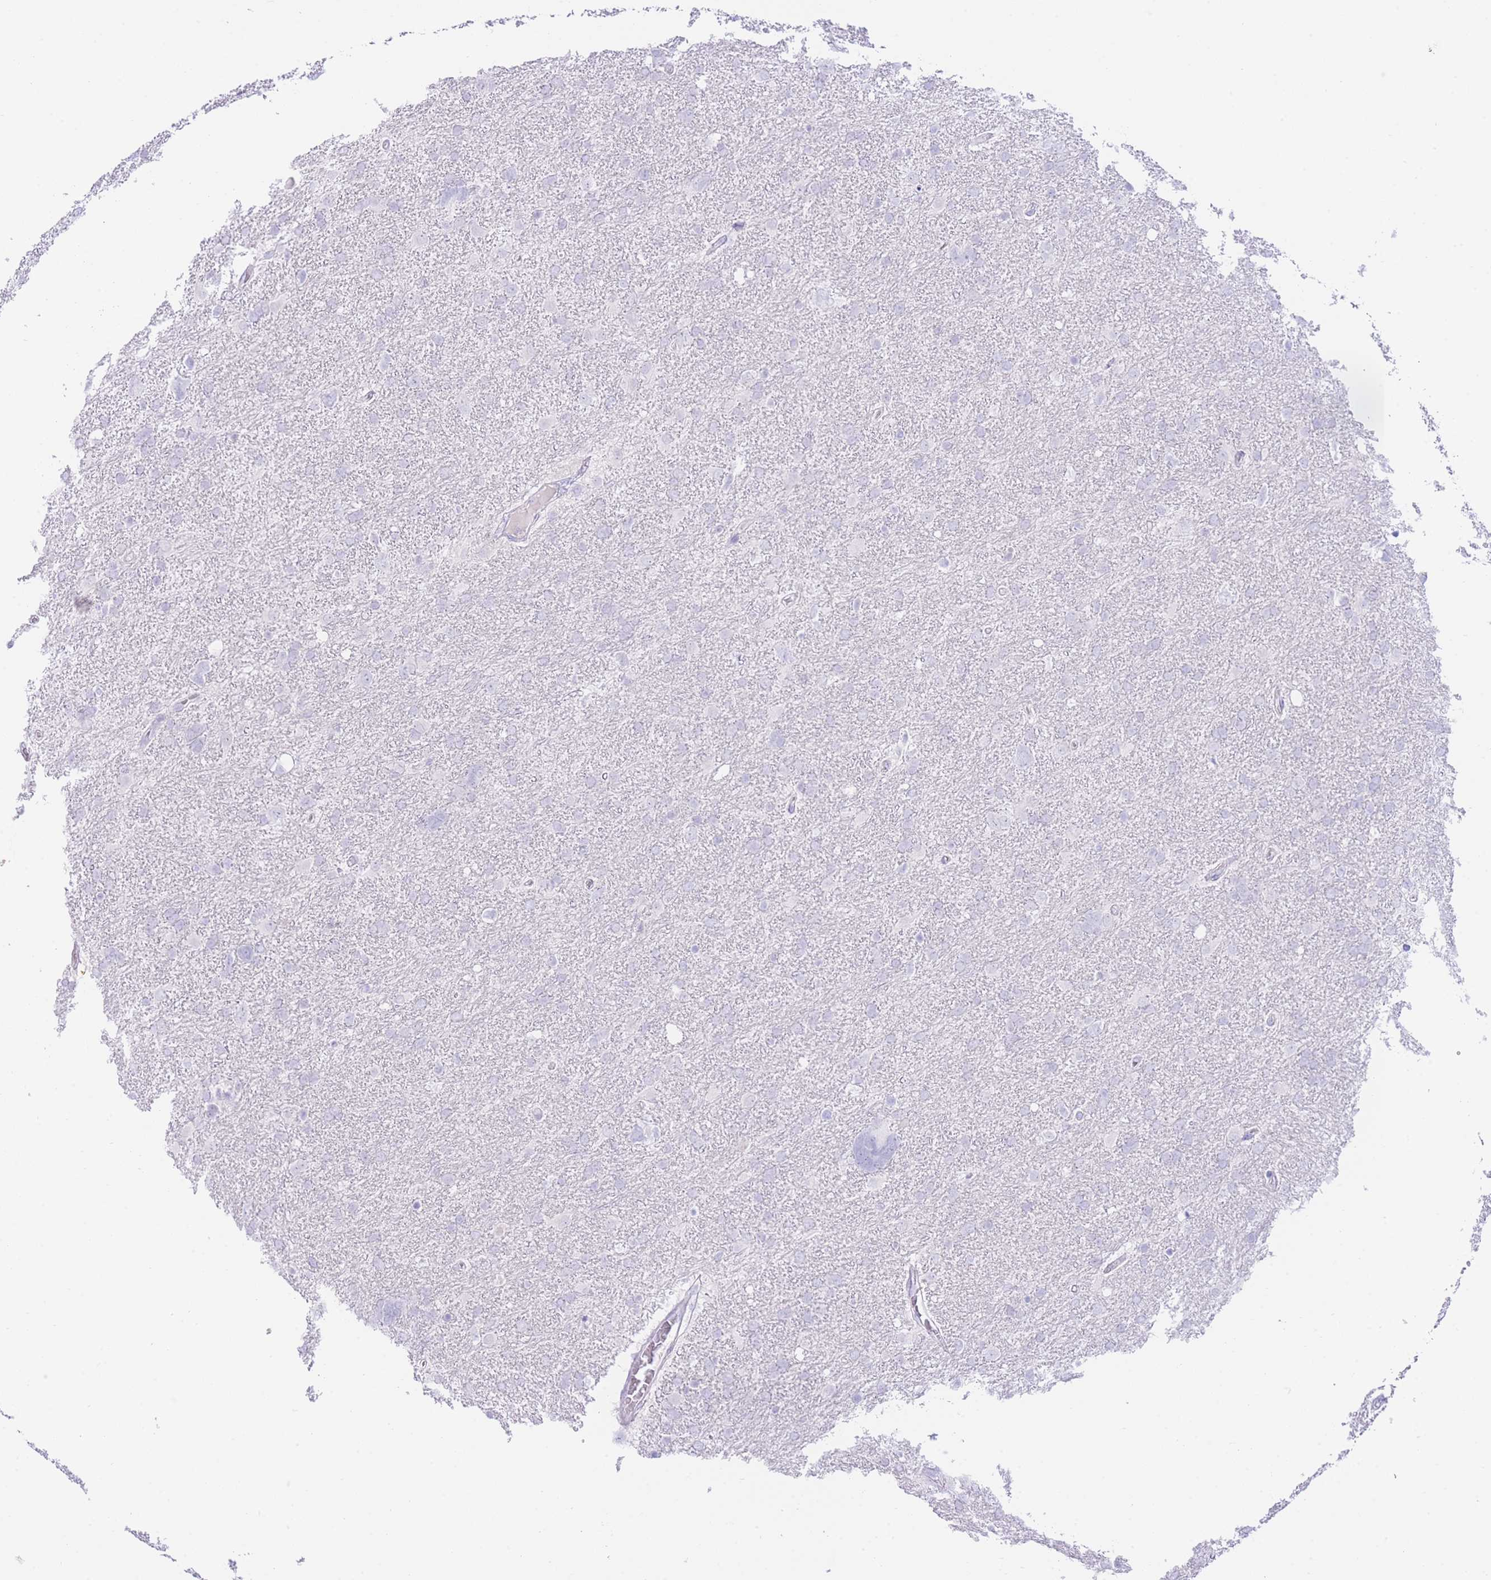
{"staining": {"intensity": "negative", "quantity": "none", "location": "none"}, "tissue": "glioma", "cell_type": "Tumor cells", "image_type": "cancer", "snomed": [{"axis": "morphology", "description": "Glioma, malignant, High grade"}, {"axis": "topography", "description": "Brain"}], "caption": "This is an immunohistochemistry (IHC) photomicrograph of human high-grade glioma (malignant). There is no positivity in tumor cells.", "gene": "ZNF212", "patient": {"sex": "male", "age": 61}}